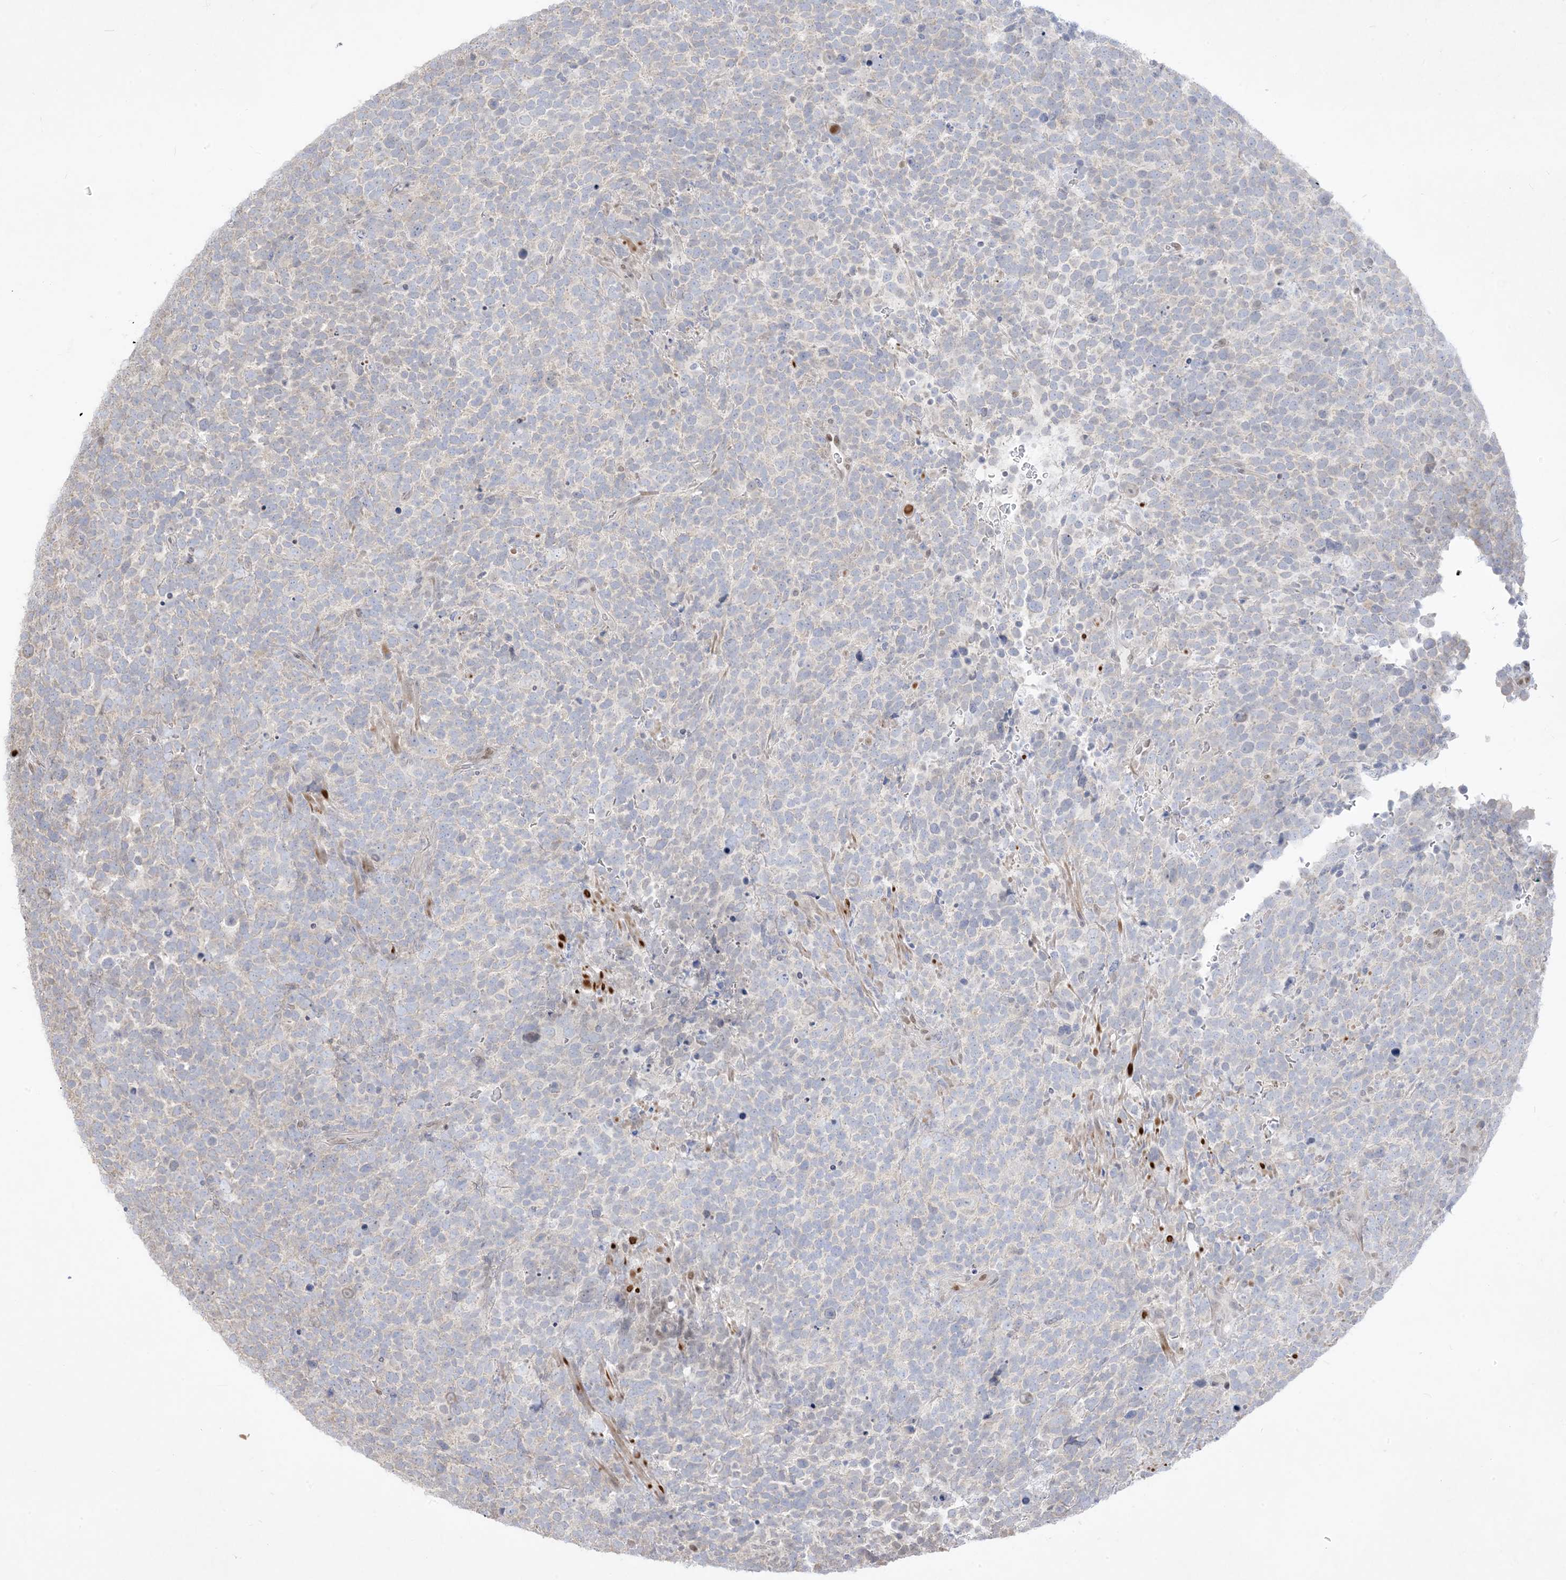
{"staining": {"intensity": "negative", "quantity": "none", "location": "none"}, "tissue": "urothelial cancer", "cell_type": "Tumor cells", "image_type": "cancer", "snomed": [{"axis": "morphology", "description": "Urothelial carcinoma, High grade"}, {"axis": "topography", "description": "Urinary bladder"}], "caption": "Human urothelial carcinoma (high-grade) stained for a protein using immunohistochemistry (IHC) demonstrates no expression in tumor cells.", "gene": "BHLHE40", "patient": {"sex": "female", "age": 82}}